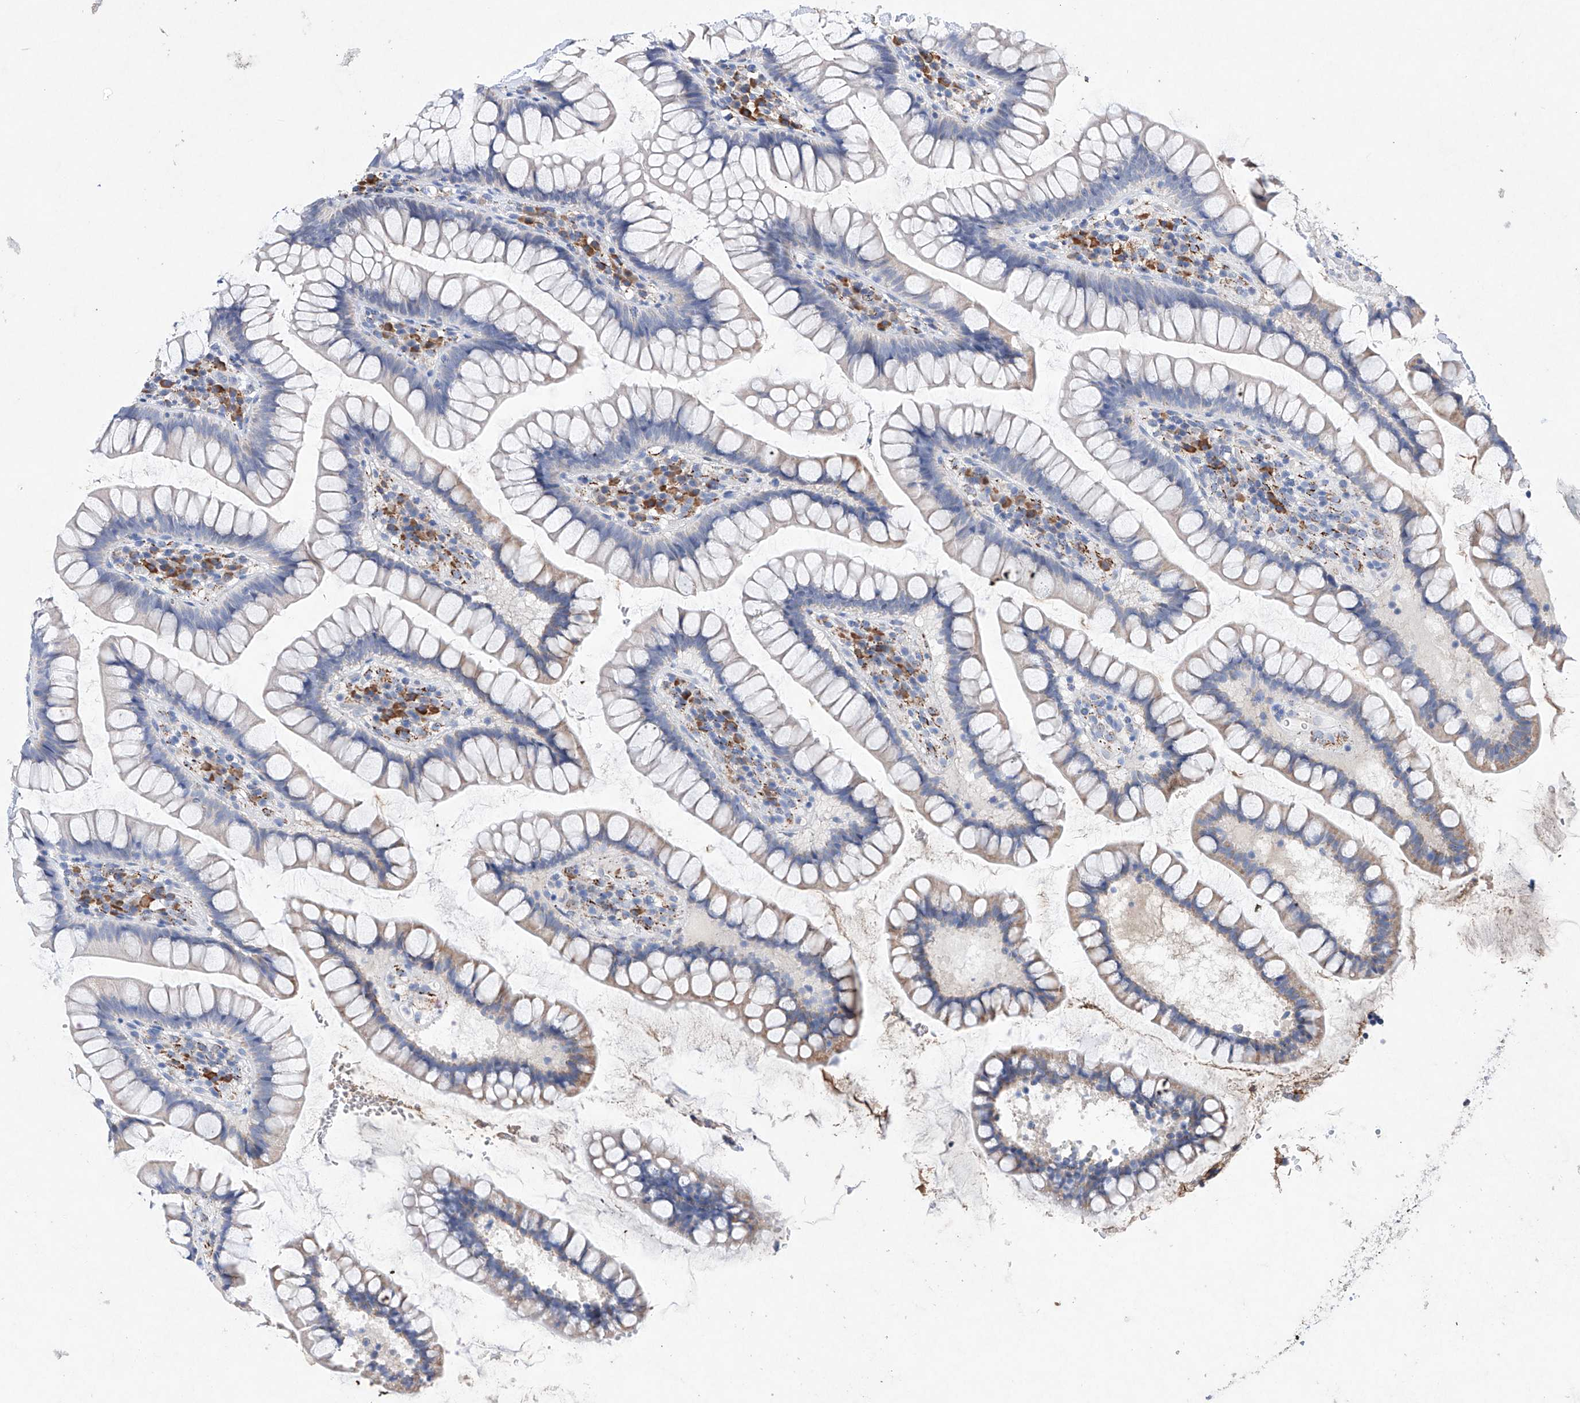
{"staining": {"intensity": "weak", "quantity": "25%-75%", "location": "cytoplasmic/membranous"}, "tissue": "colon", "cell_type": "Endothelial cells", "image_type": "normal", "snomed": [{"axis": "morphology", "description": "Normal tissue, NOS"}, {"axis": "topography", "description": "Colon"}], "caption": "Protein expression analysis of benign human colon reveals weak cytoplasmic/membranous staining in about 25%-75% of endothelial cells. The protein of interest is stained brown, and the nuclei are stained in blue (DAB (3,3'-diaminobenzidine) IHC with brightfield microscopy, high magnification).", "gene": "NRROS", "patient": {"sex": "female", "age": 79}}